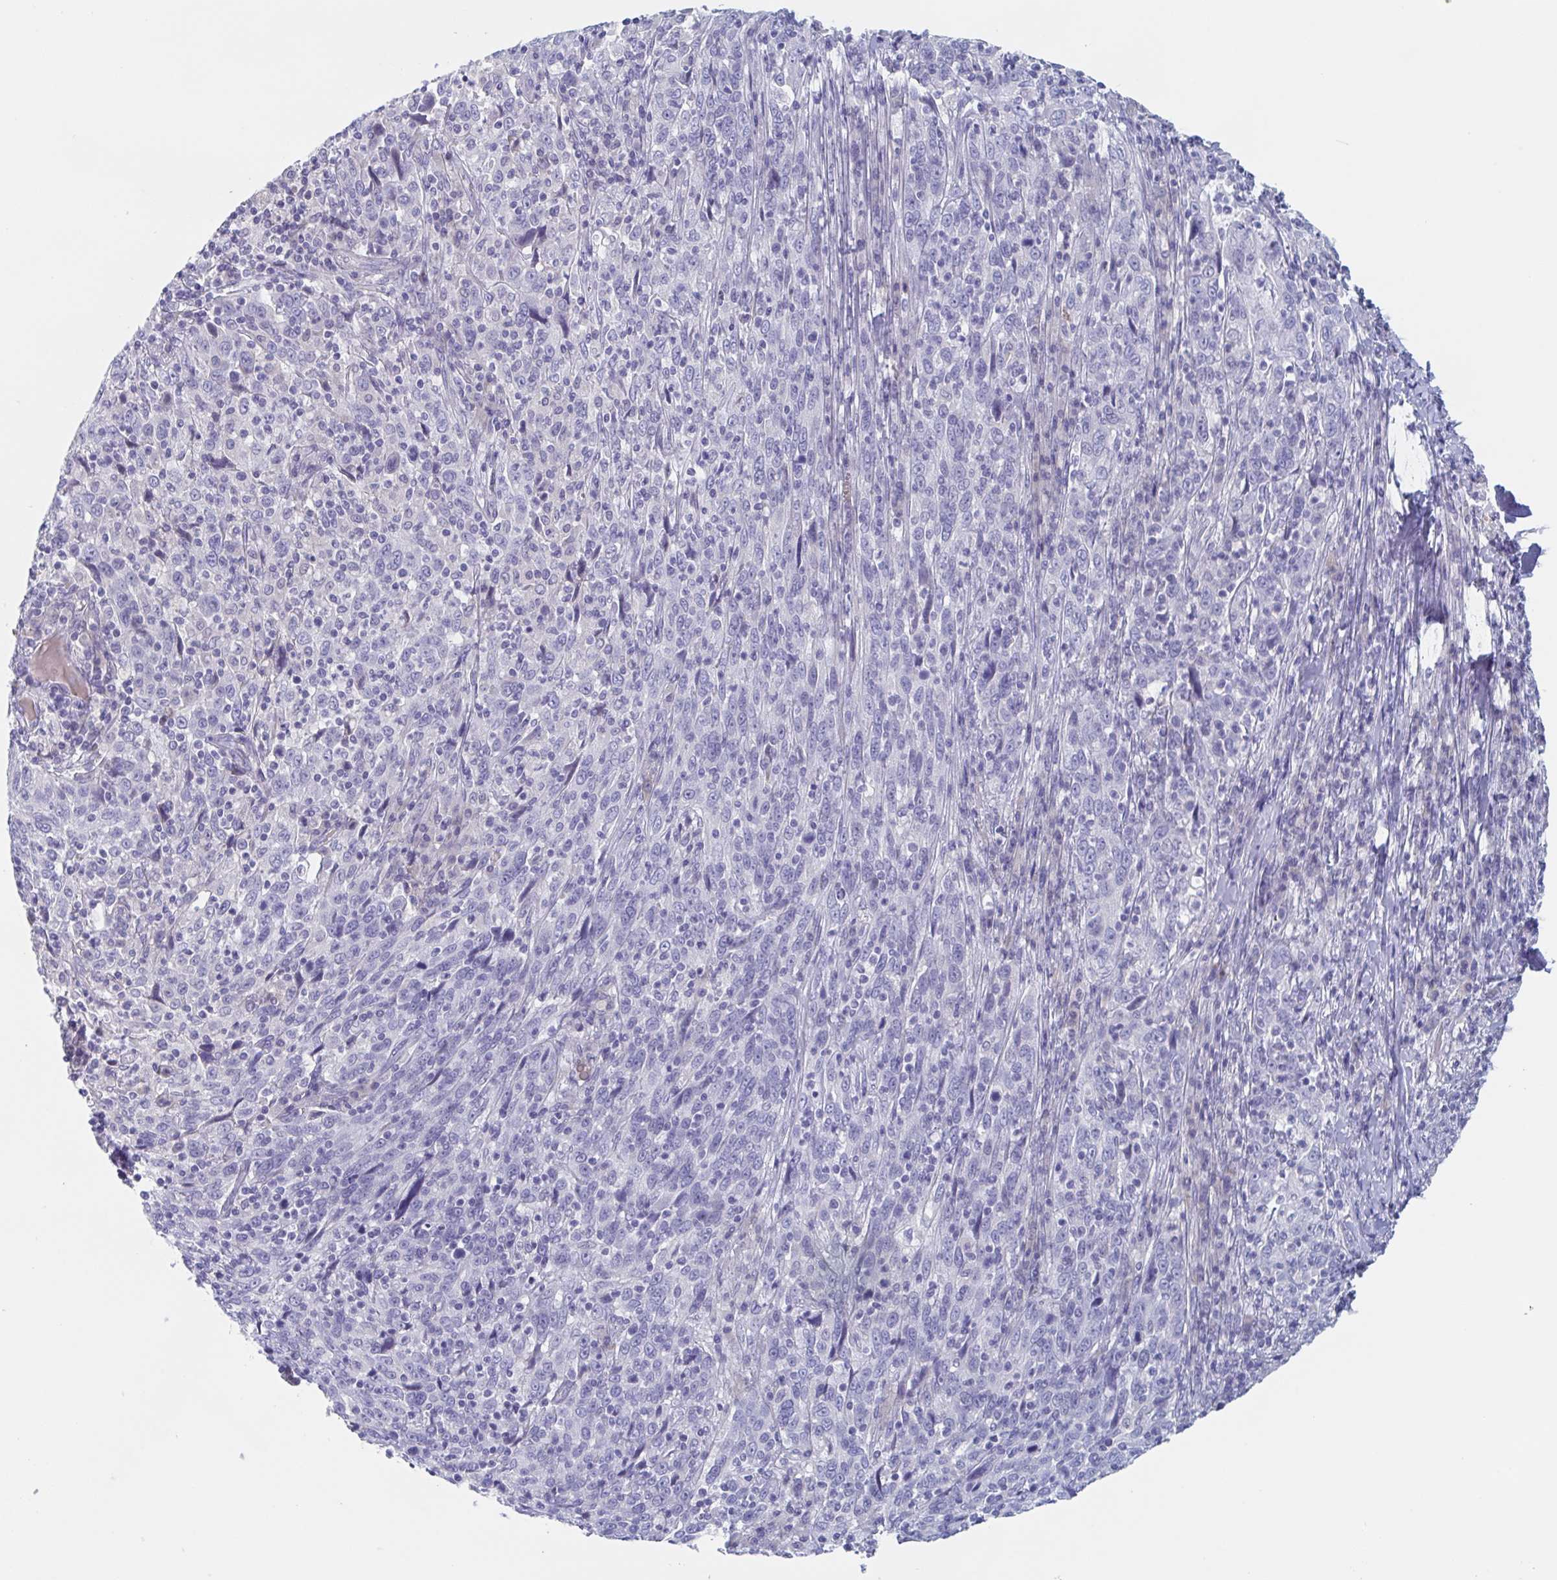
{"staining": {"intensity": "negative", "quantity": "none", "location": "none"}, "tissue": "cervical cancer", "cell_type": "Tumor cells", "image_type": "cancer", "snomed": [{"axis": "morphology", "description": "Squamous cell carcinoma, NOS"}, {"axis": "topography", "description": "Cervix"}], "caption": "Tumor cells show no significant protein positivity in cervical cancer (squamous cell carcinoma).", "gene": "DPEP3", "patient": {"sex": "female", "age": 46}}